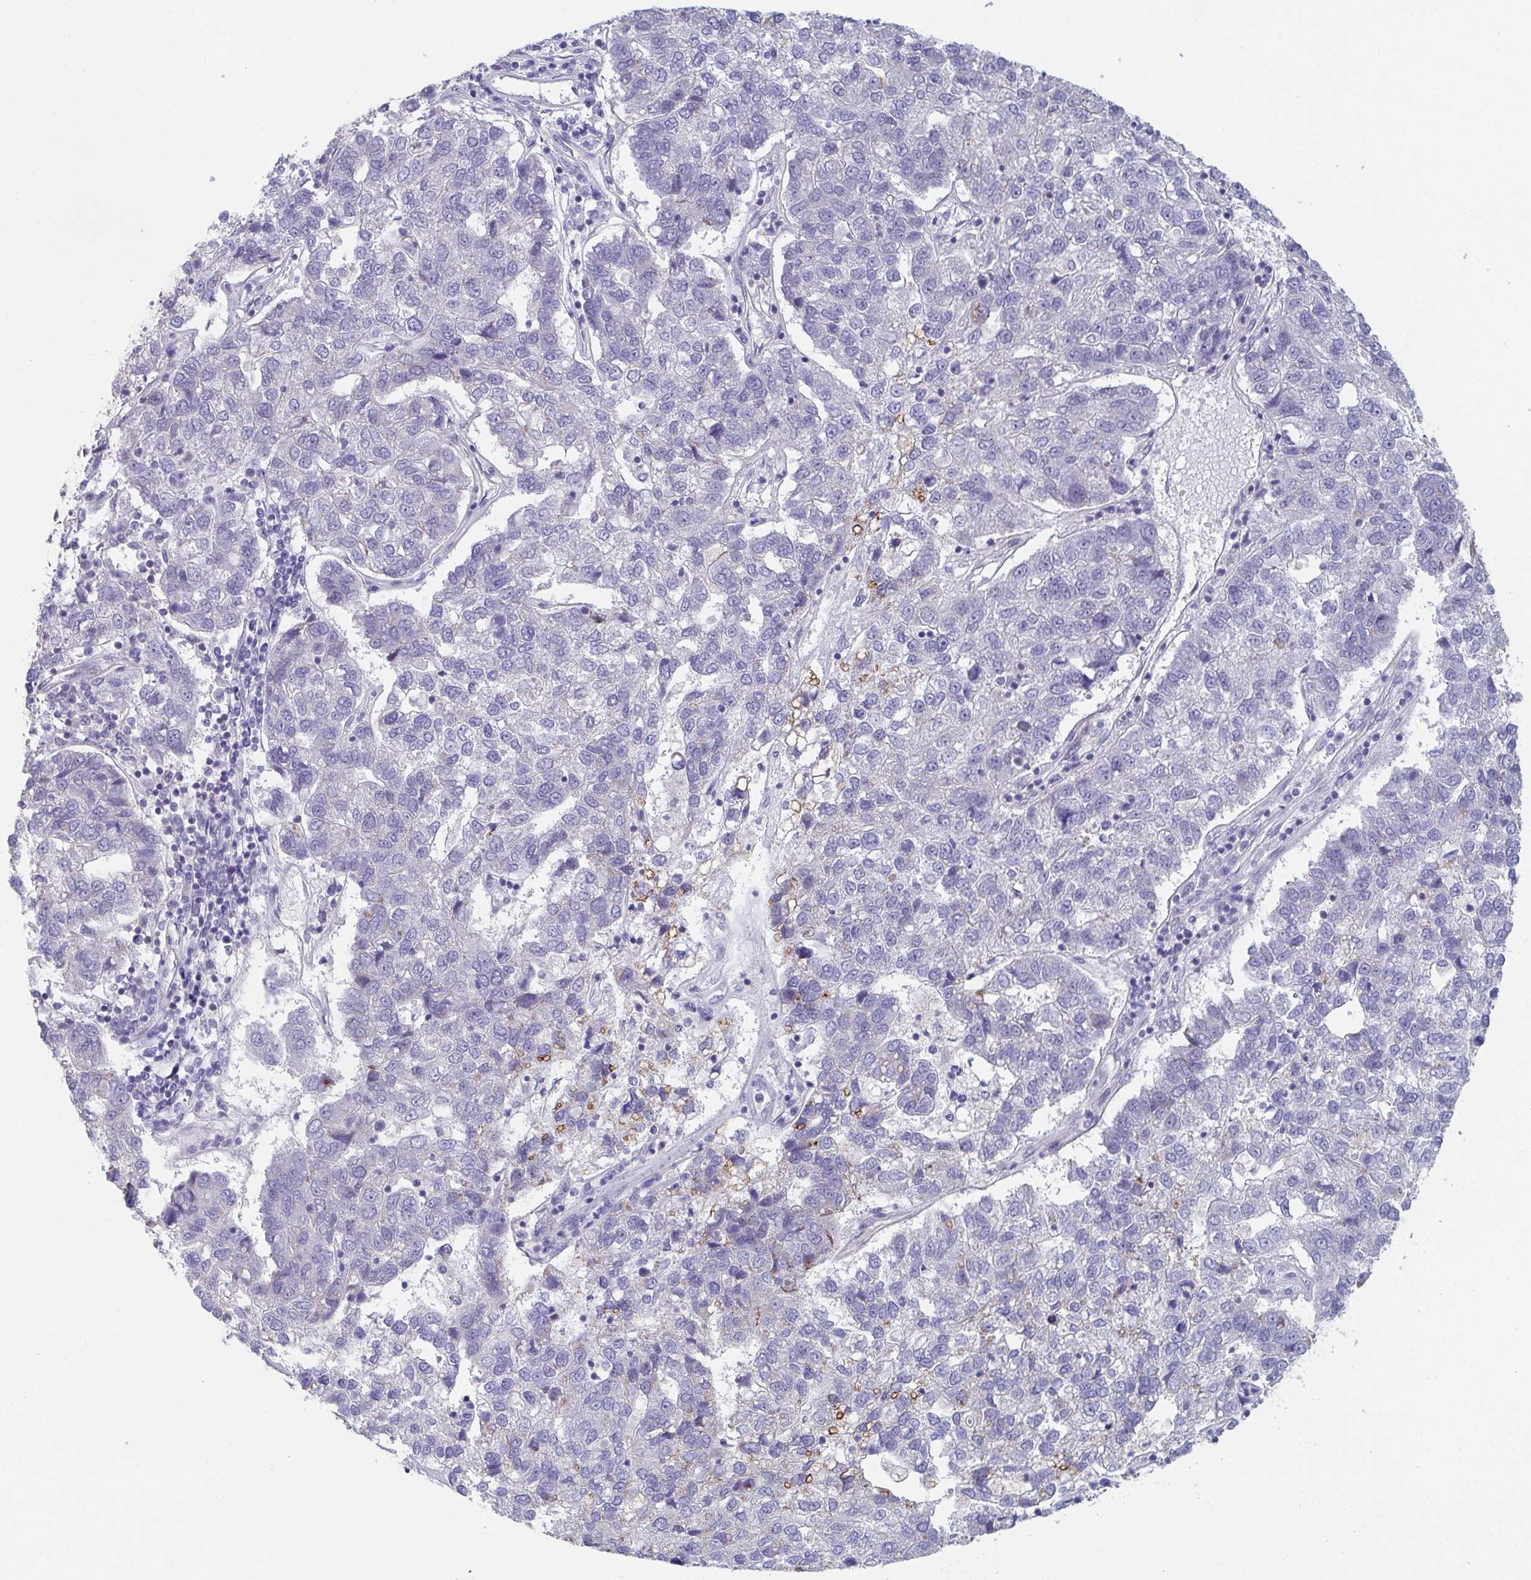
{"staining": {"intensity": "negative", "quantity": "none", "location": "none"}, "tissue": "pancreatic cancer", "cell_type": "Tumor cells", "image_type": "cancer", "snomed": [{"axis": "morphology", "description": "Adenocarcinoma, NOS"}, {"axis": "topography", "description": "Pancreas"}], "caption": "Human pancreatic cancer (adenocarcinoma) stained for a protein using immunohistochemistry (IHC) demonstrates no expression in tumor cells.", "gene": "FAM156B", "patient": {"sex": "female", "age": 61}}